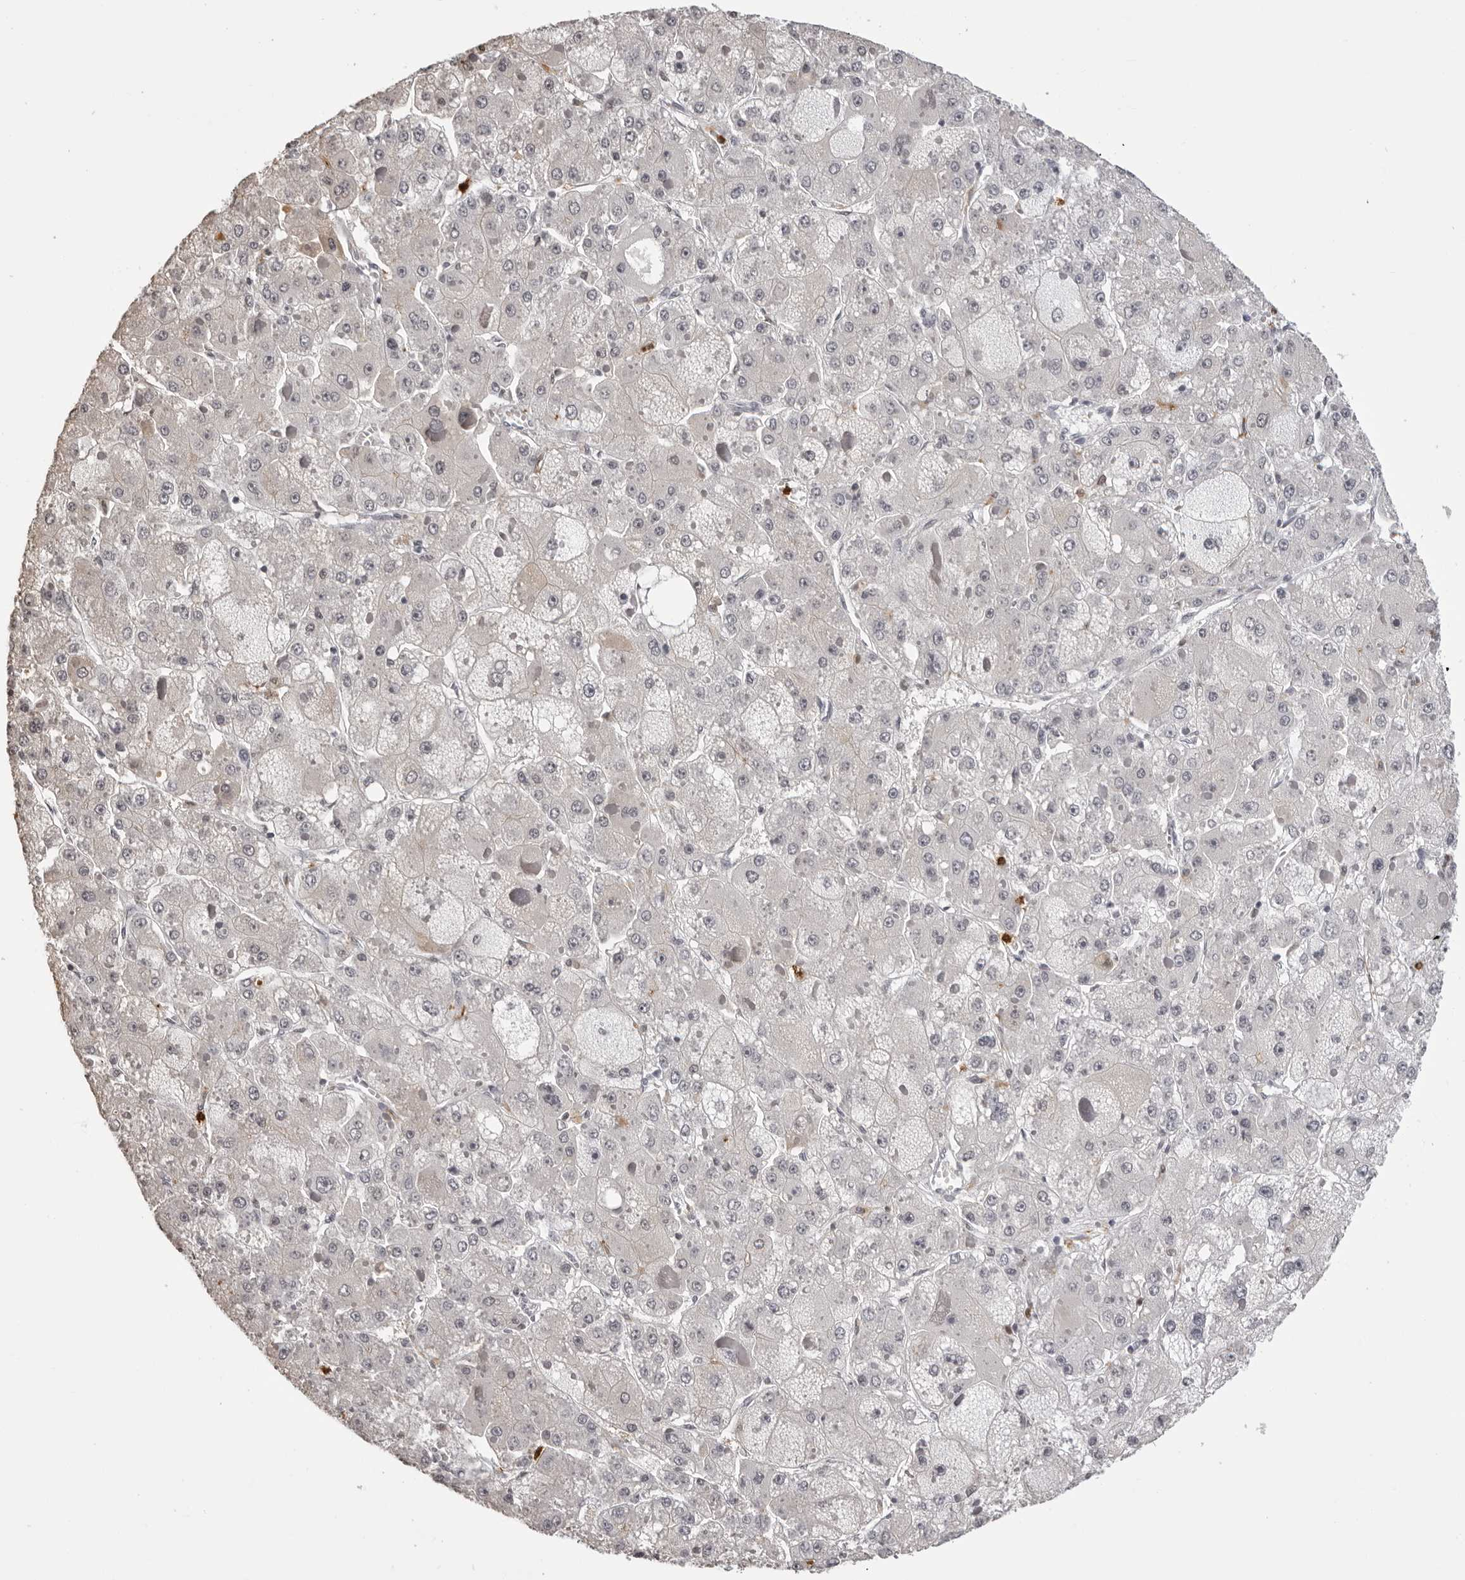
{"staining": {"intensity": "negative", "quantity": "none", "location": "none"}, "tissue": "liver cancer", "cell_type": "Tumor cells", "image_type": "cancer", "snomed": [{"axis": "morphology", "description": "Carcinoma, Hepatocellular, NOS"}, {"axis": "topography", "description": "Liver"}], "caption": "Hepatocellular carcinoma (liver) was stained to show a protein in brown. There is no significant positivity in tumor cells.", "gene": "IL31", "patient": {"sex": "female", "age": 73}}